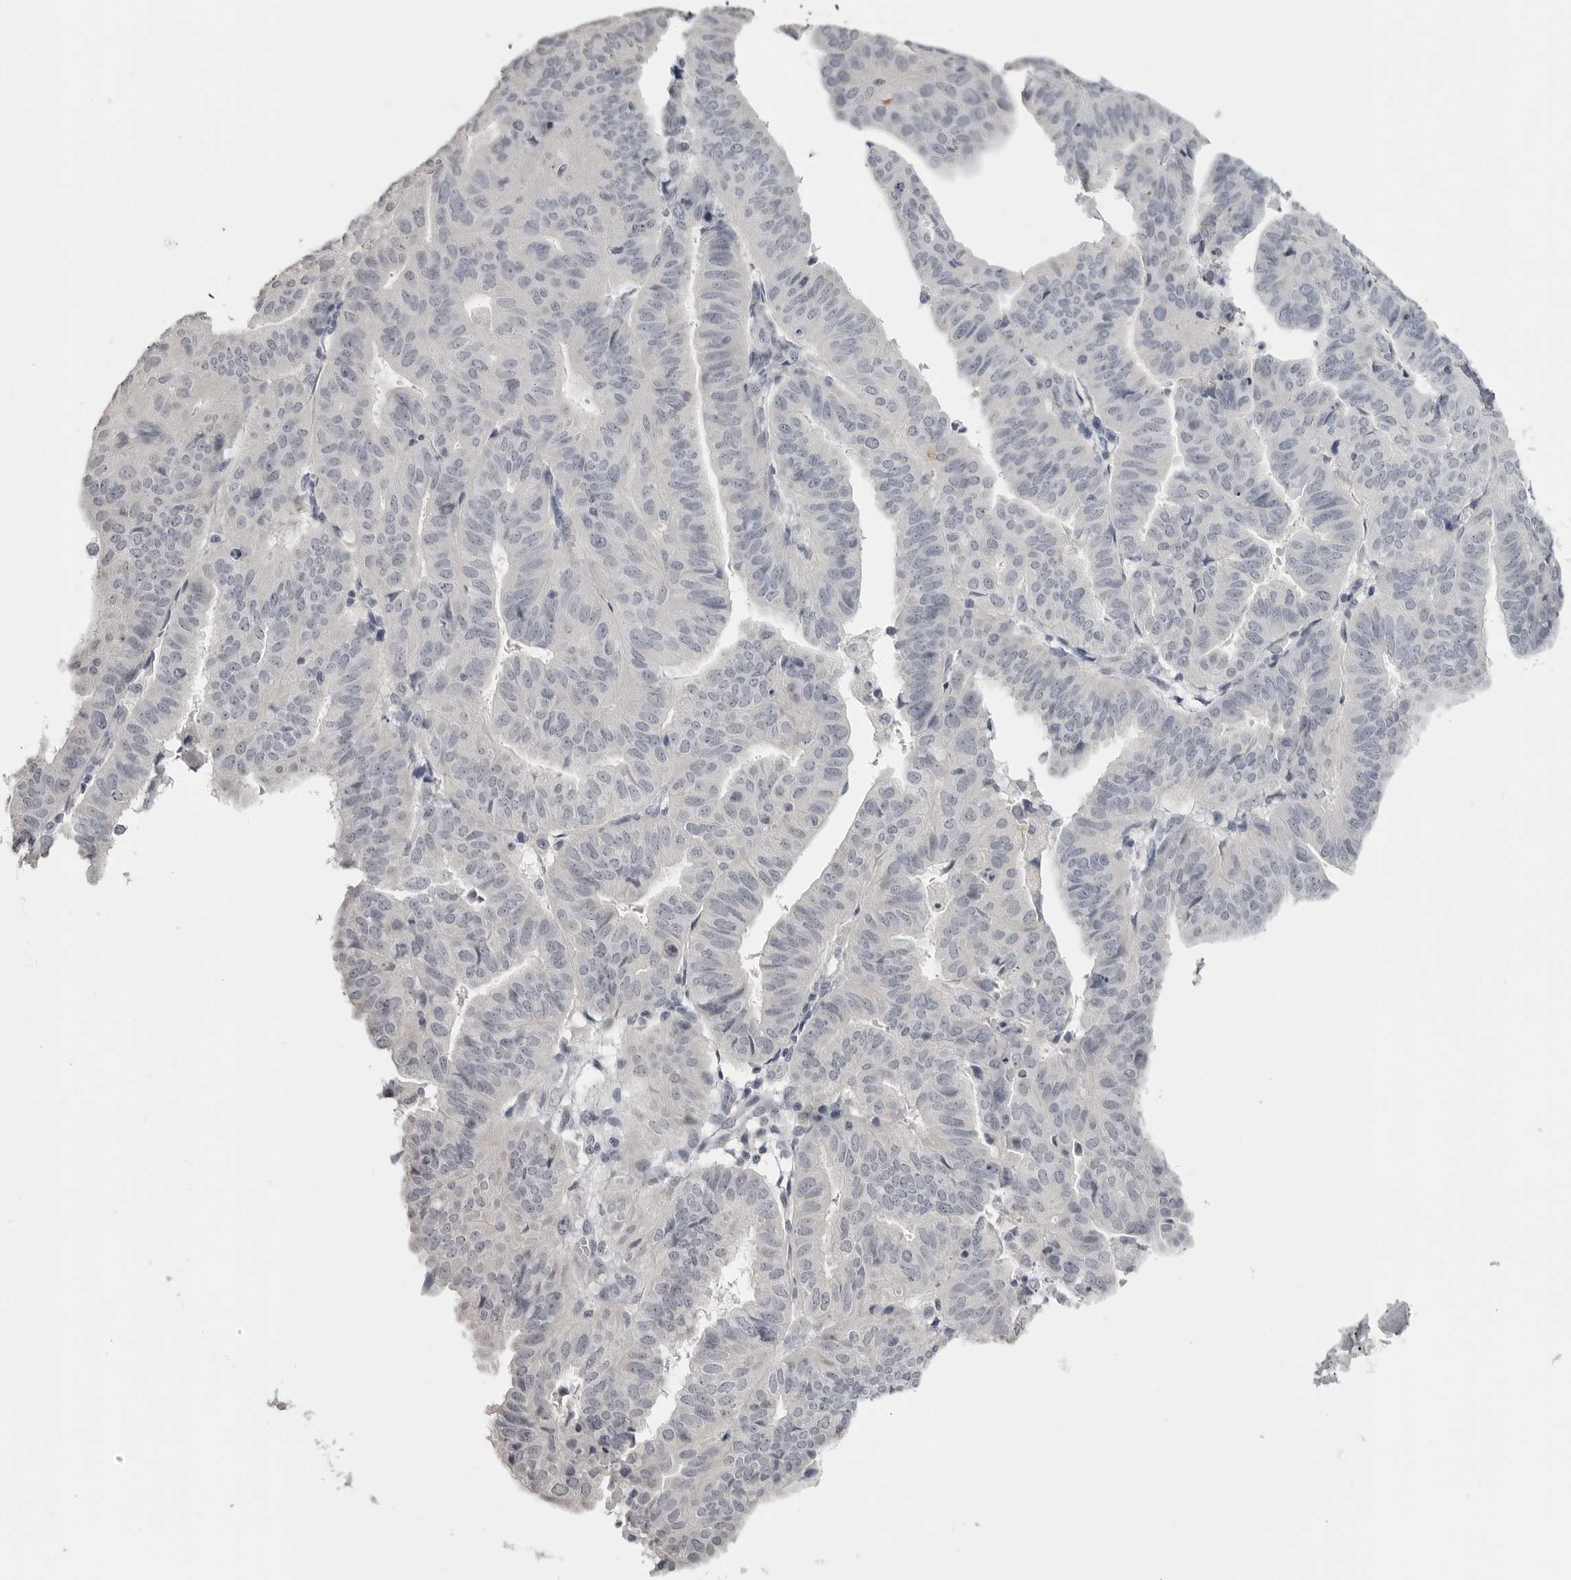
{"staining": {"intensity": "negative", "quantity": "none", "location": "none"}, "tissue": "endometrial cancer", "cell_type": "Tumor cells", "image_type": "cancer", "snomed": [{"axis": "morphology", "description": "Adenocarcinoma, NOS"}, {"axis": "topography", "description": "Uterus"}], "caption": "Tumor cells show no significant protein positivity in endometrial cancer.", "gene": "GPN2", "patient": {"sex": "female", "age": 77}}